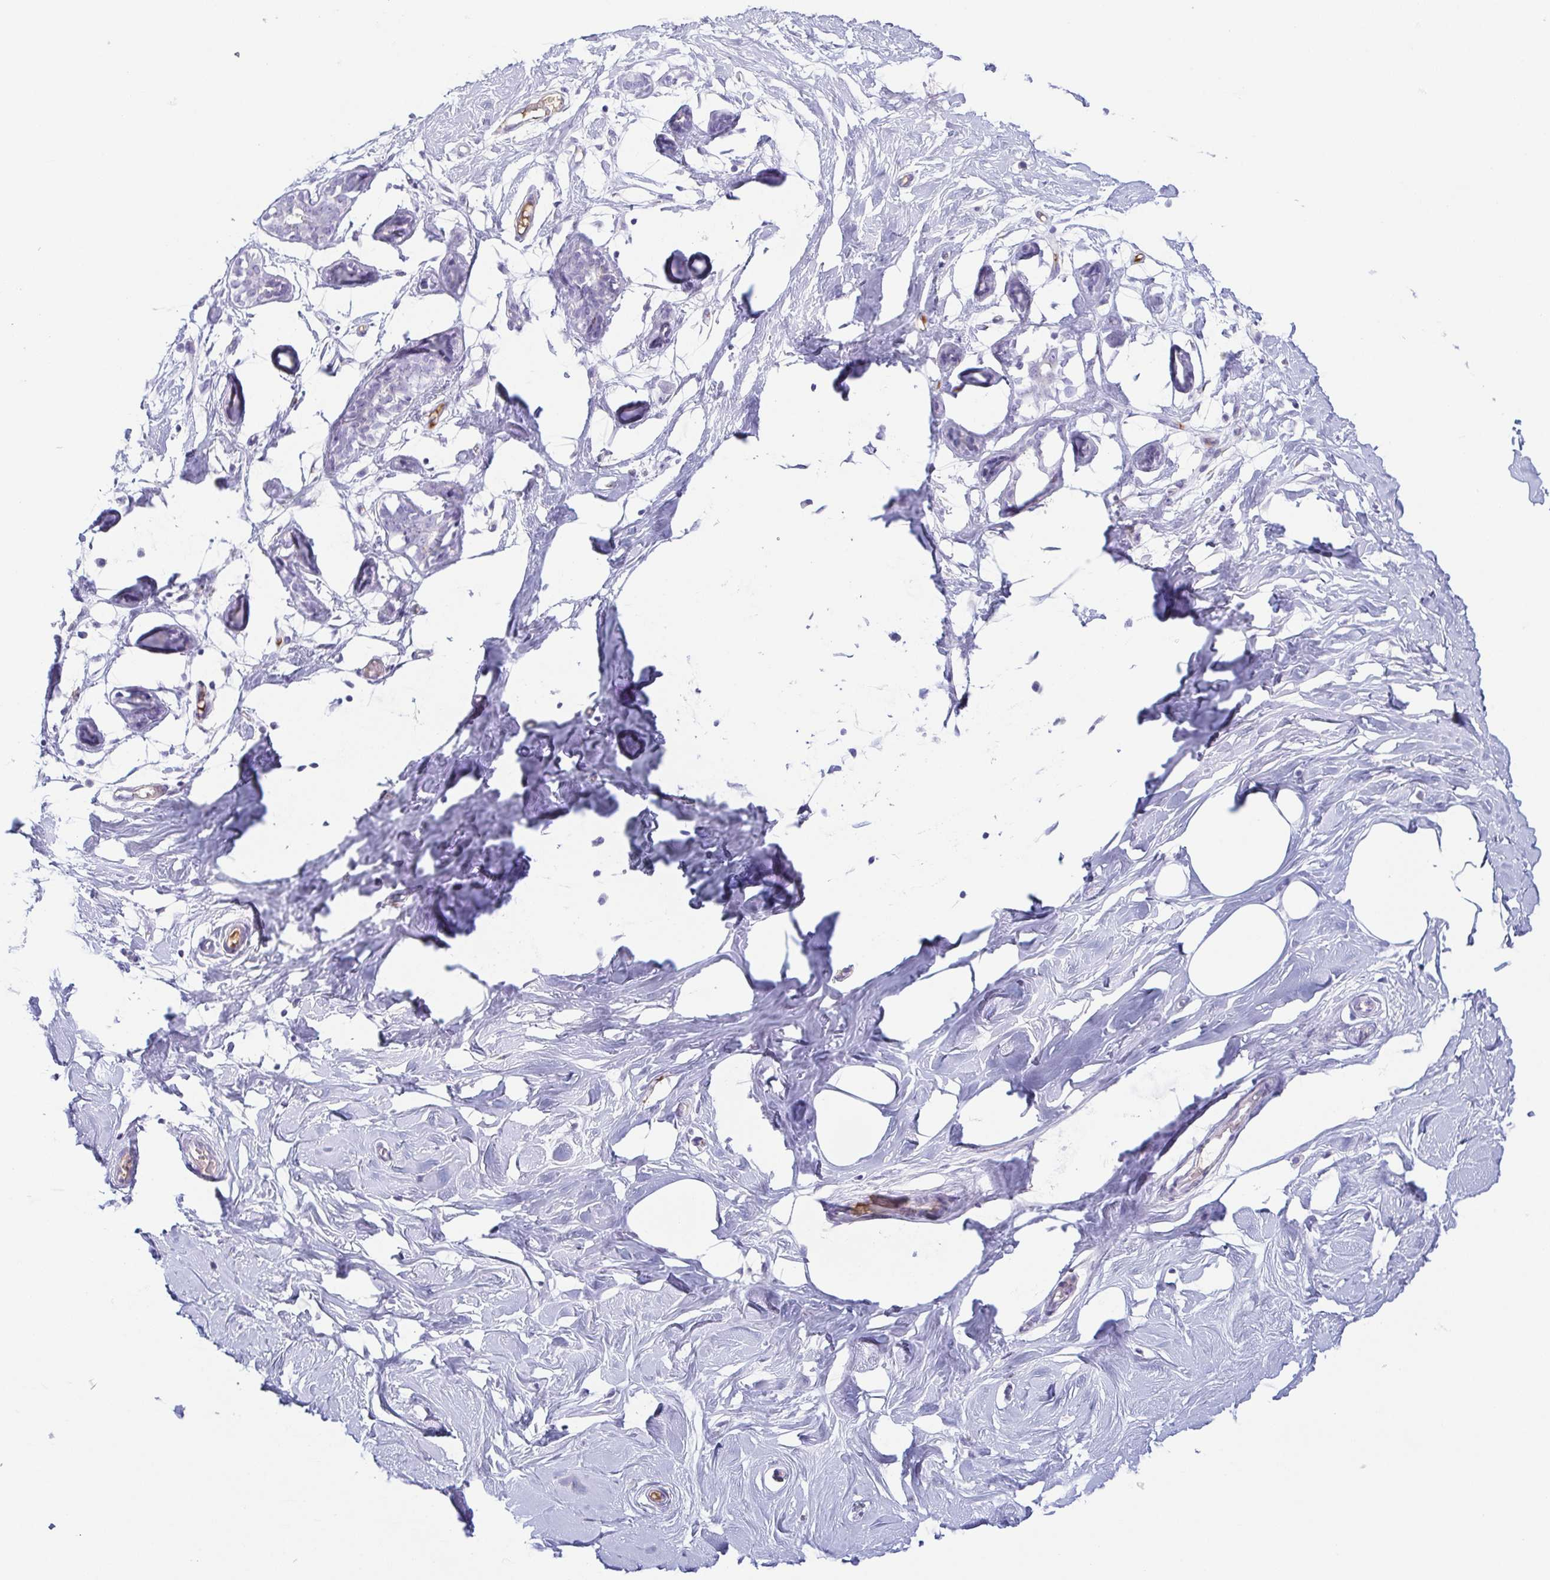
{"staining": {"intensity": "negative", "quantity": "none", "location": "none"}, "tissue": "breast", "cell_type": "Adipocytes", "image_type": "normal", "snomed": [{"axis": "morphology", "description": "Normal tissue, NOS"}, {"axis": "topography", "description": "Breast"}], "caption": "Immunohistochemistry (IHC) of unremarkable breast reveals no positivity in adipocytes.", "gene": "LDLRAD1", "patient": {"sex": "female", "age": 27}}